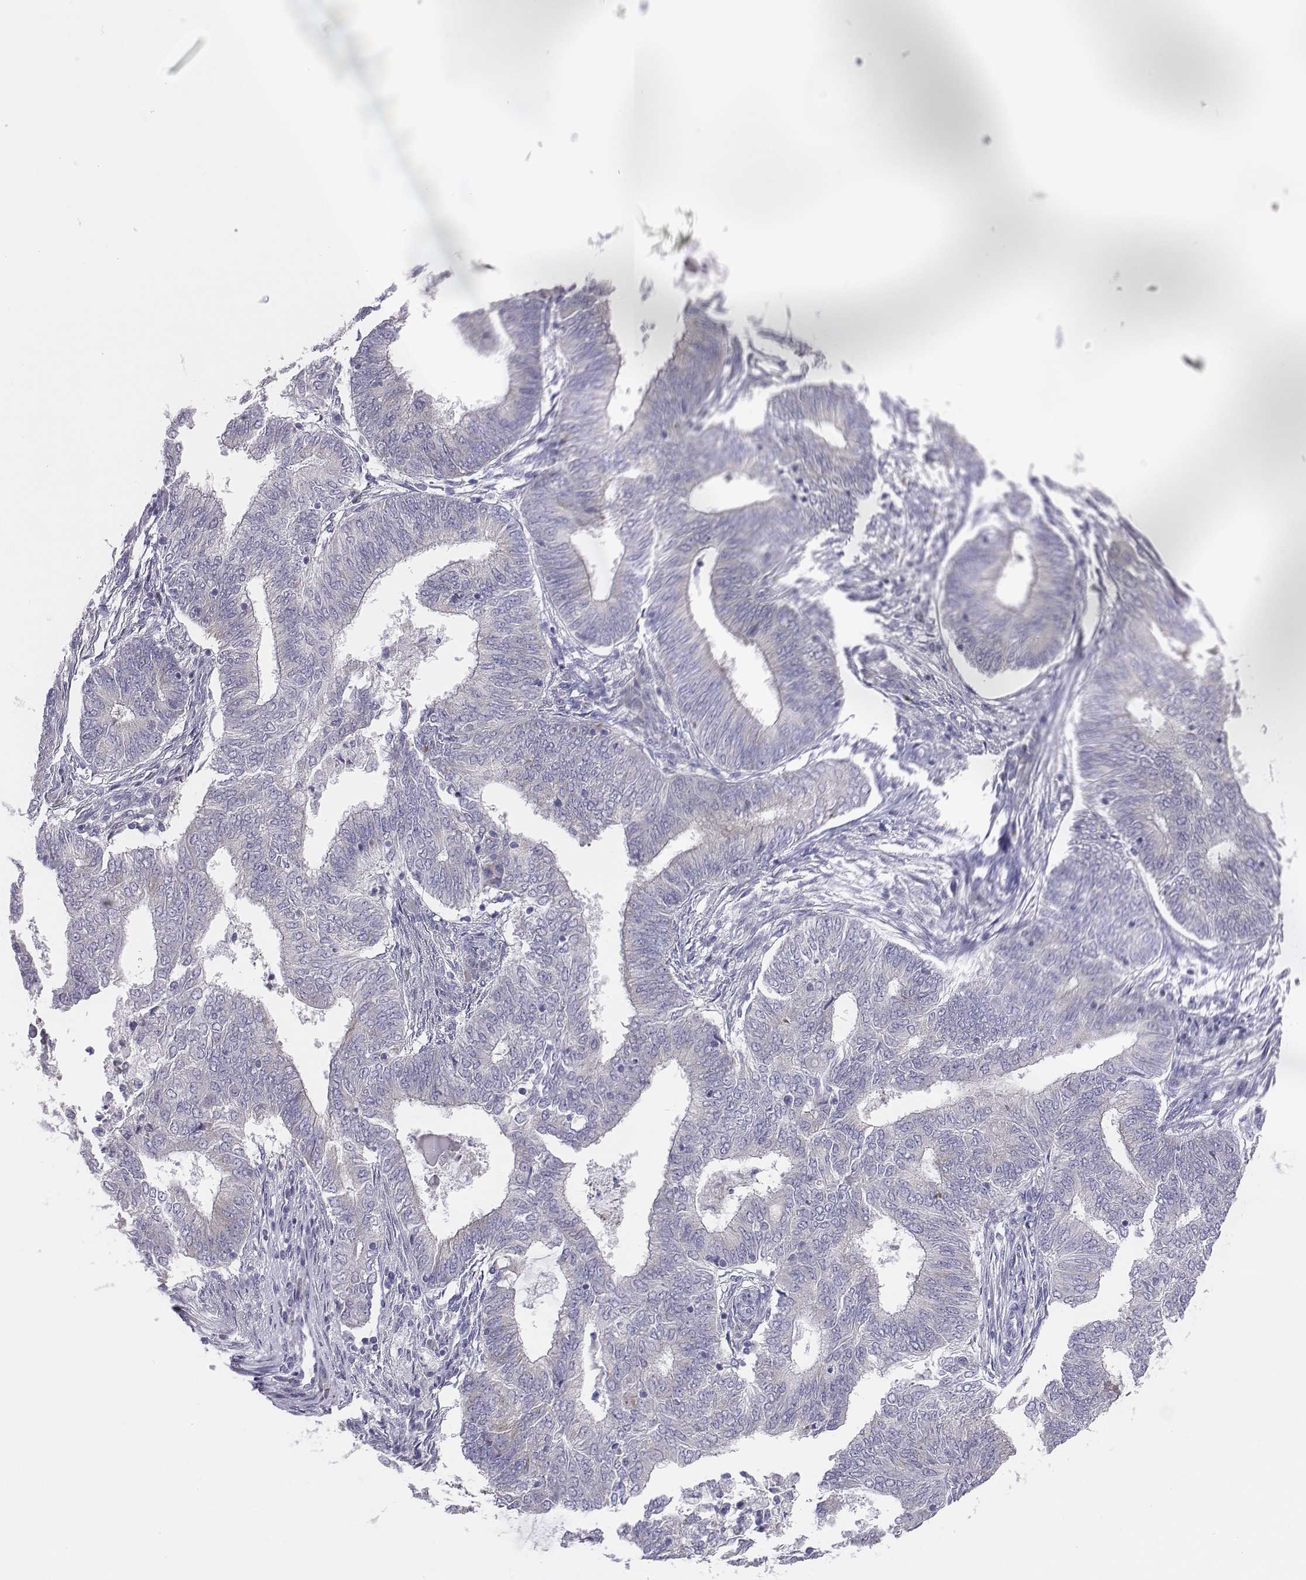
{"staining": {"intensity": "negative", "quantity": "none", "location": "none"}, "tissue": "endometrial cancer", "cell_type": "Tumor cells", "image_type": "cancer", "snomed": [{"axis": "morphology", "description": "Adenocarcinoma, NOS"}, {"axis": "topography", "description": "Endometrium"}], "caption": "Immunohistochemical staining of endometrial cancer (adenocarcinoma) displays no significant staining in tumor cells. (DAB (3,3'-diaminobenzidine) immunohistochemistry (IHC) visualized using brightfield microscopy, high magnification).", "gene": "CHST14", "patient": {"sex": "female", "age": 62}}